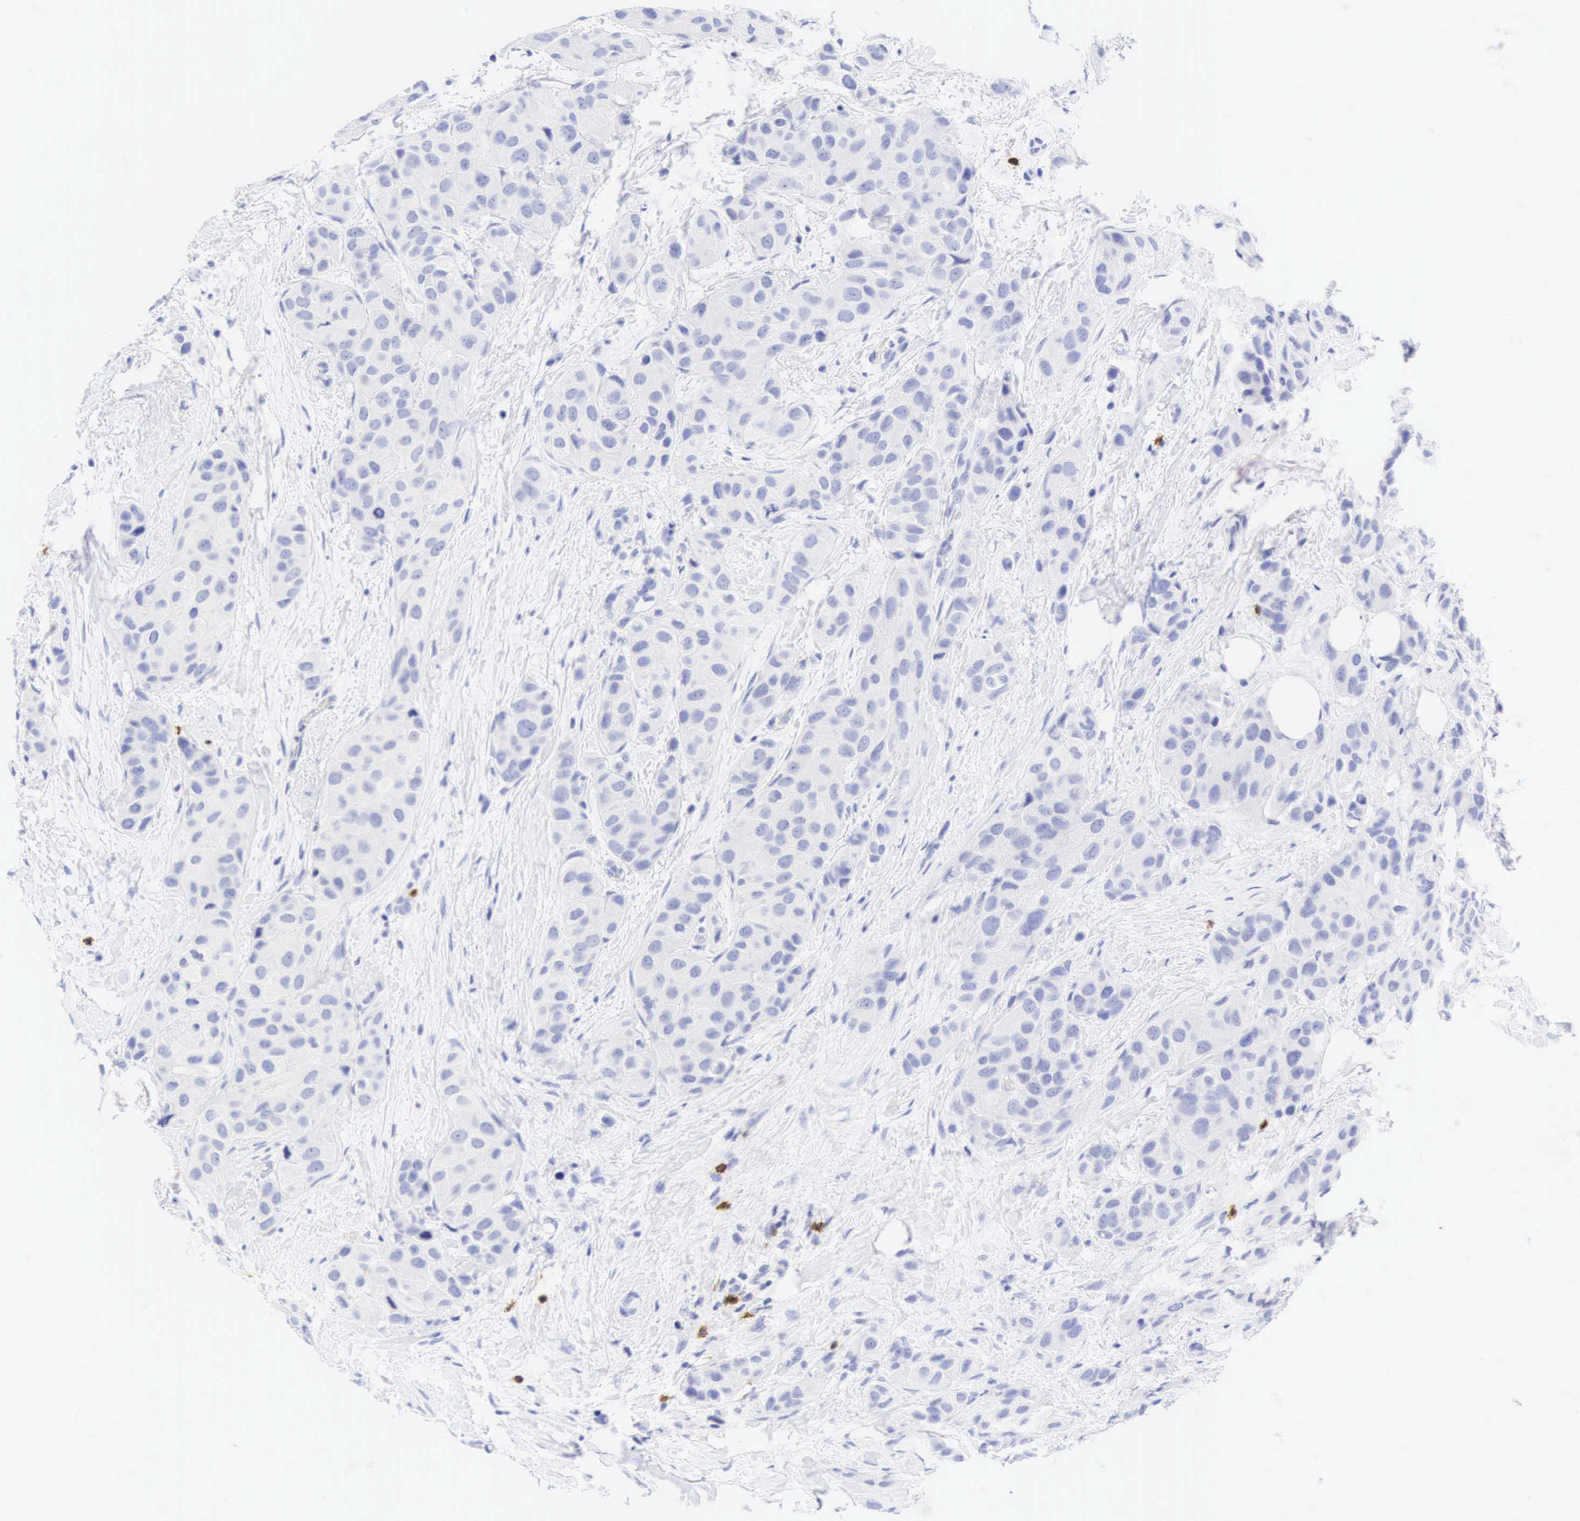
{"staining": {"intensity": "negative", "quantity": "none", "location": "none"}, "tissue": "breast cancer", "cell_type": "Tumor cells", "image_type": "cancer", "snomed": [{"axis": "morphology", "description": "Duct carcinoma"}, {"axis": "topography", "description": "Breast"}], "caption": "DAB immunohistochemical staining of human breast cancer (infiltrating ductal carcinoma) reveals no significant expression in tumor cells.", "gene": "CD8A", "patient": {"sex": "female", "age": 68}}